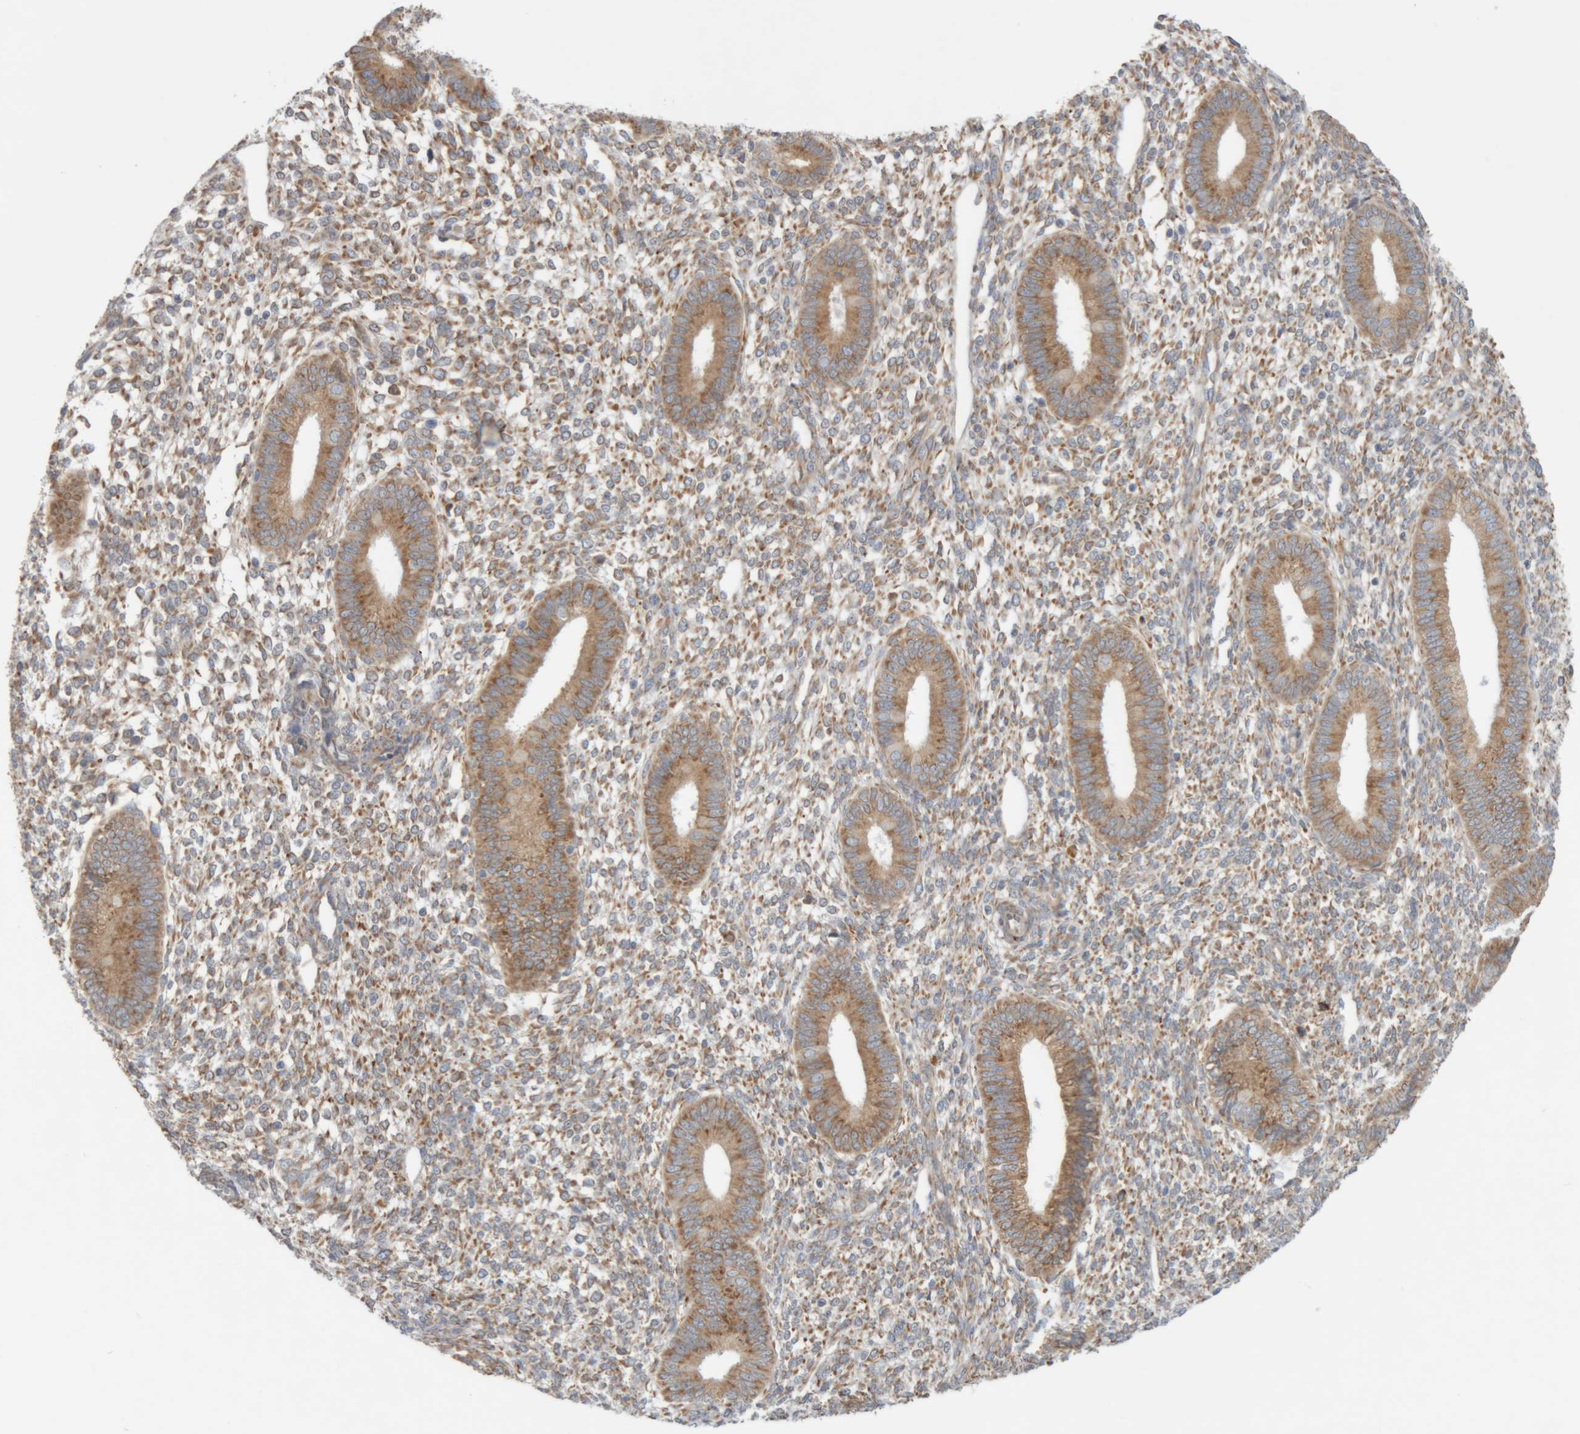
{"staining": {"intensity": "moderate", "quantity": "25%-75%", "location": "cytoplasmic/membranous"}, "tissue": "endometrium", "cell_type": "Cells in endometrial stroma", "image_type": "normal", "snomed": [{"axis": "morphology", "description": "Normal tissue, NOS"}, {"axis": "topography", "description": "Endometrium"}], "caption": "IHC image of unremarkable endometrium stained for a protein (brown), which shows medium levels of moderate cytoplasmic/membranous expression in about 25%-75% of cells in endometrial stroma.", "gene": "RPN2", "patient": {"sex": "female", "age": 46}}